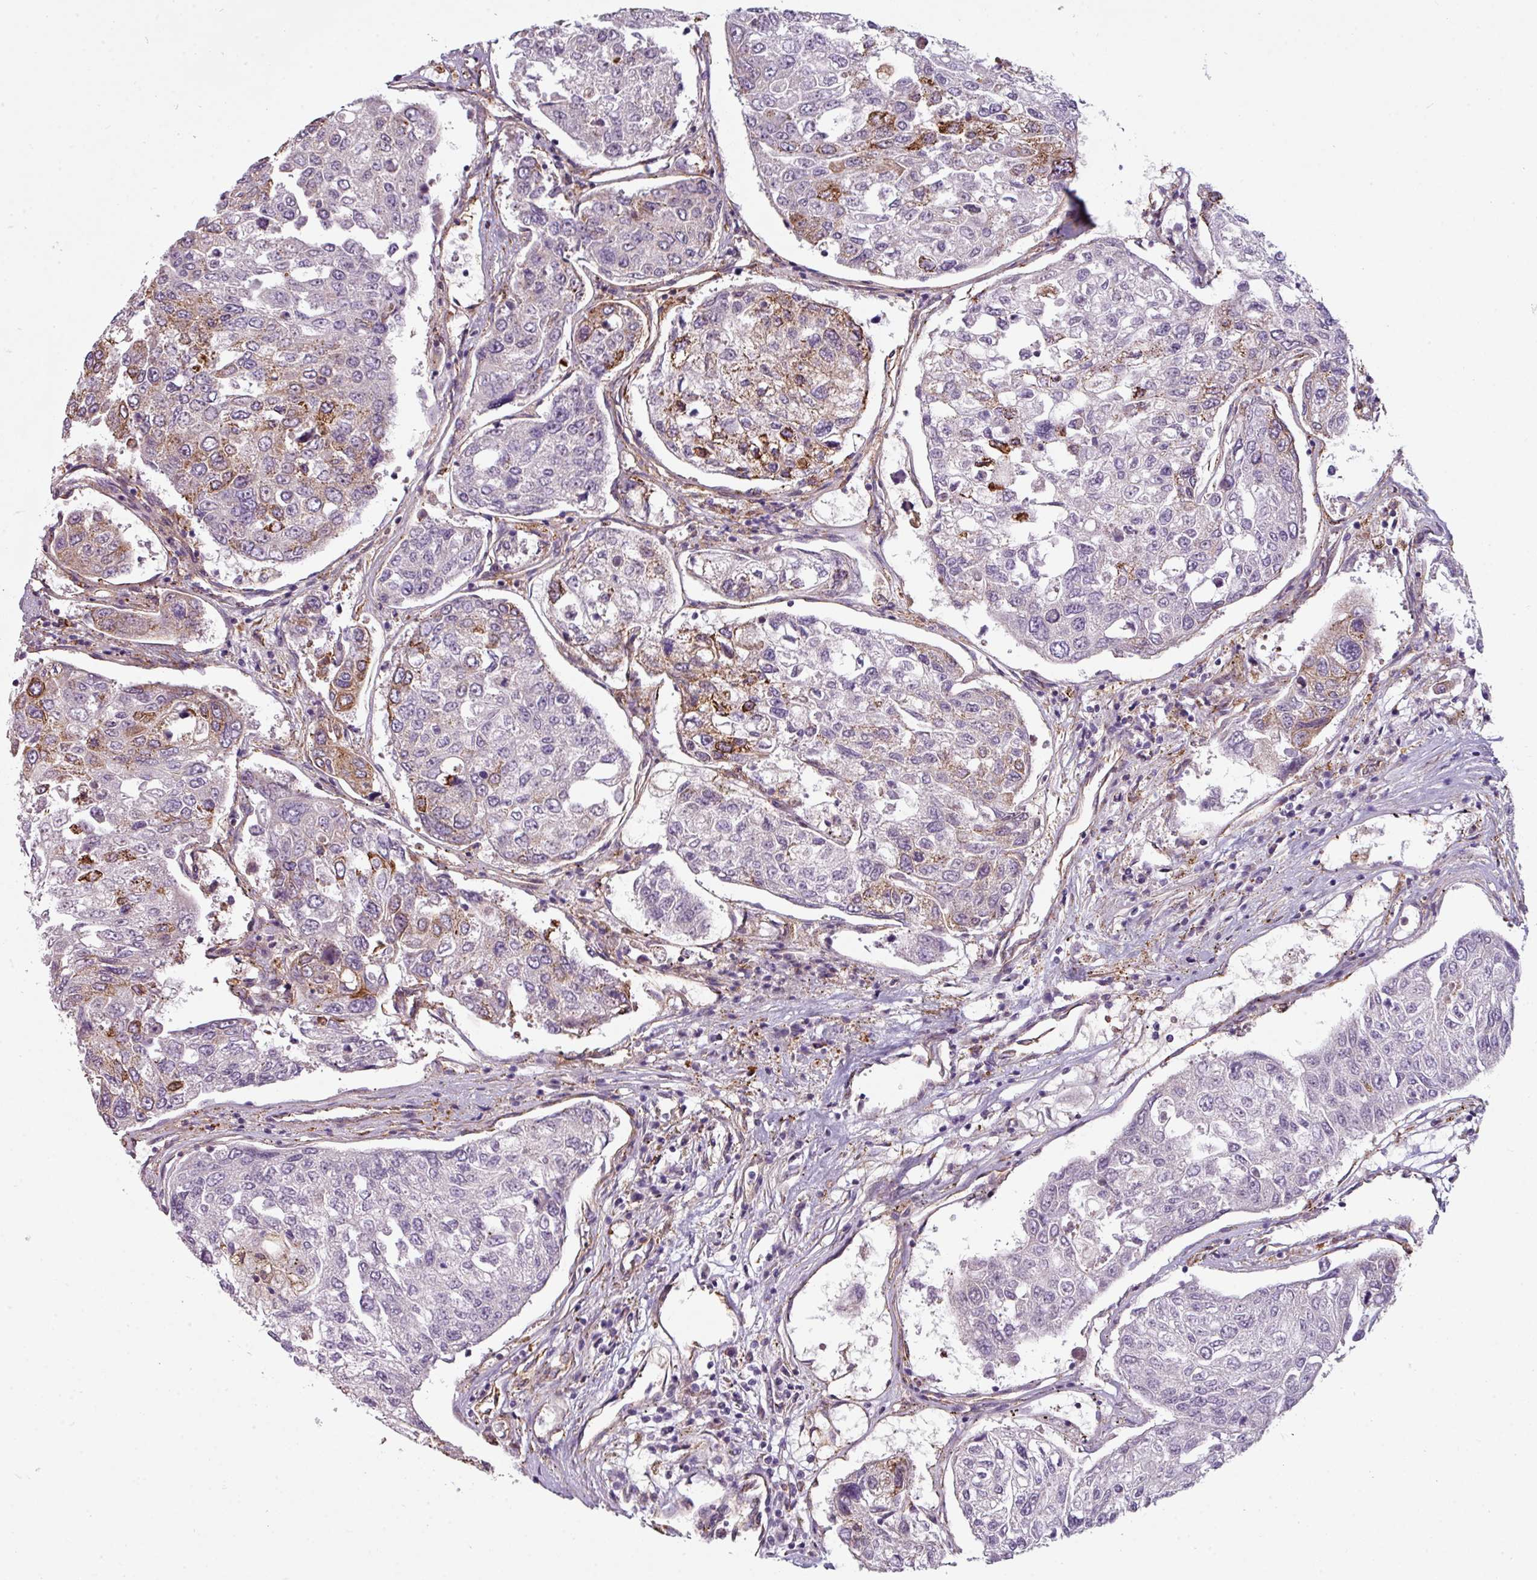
{"staining": {"intensity": "strong", "quantity": "25%-75%", "location": "cytoplasmic/membranous"}, "tissue": "urothelial cancer", "cell_type": "Tumor cells", "image_type": "cancer", "snomed": [{"axis": "morphology", "description": "Urothelial carcinoma, High grade"}, {"axis": "topography", "description": "Lymph node"}, {"axis": "topography", "description": "Urinary bladder"}], "caption": "Immunohistochemistry photomicrograph of neoplastic tissue: human urothelial carcinoma (high-grade) stained using immunohistochemistry demonstrates high levels of strong protein expression localized specifically in the cytoplasmic/membranous of tumor cells, appearing as a cytoplasmic/membranous brown color.", "gene": "BUD23", "patient": {"sex": "male", "age": 51}}